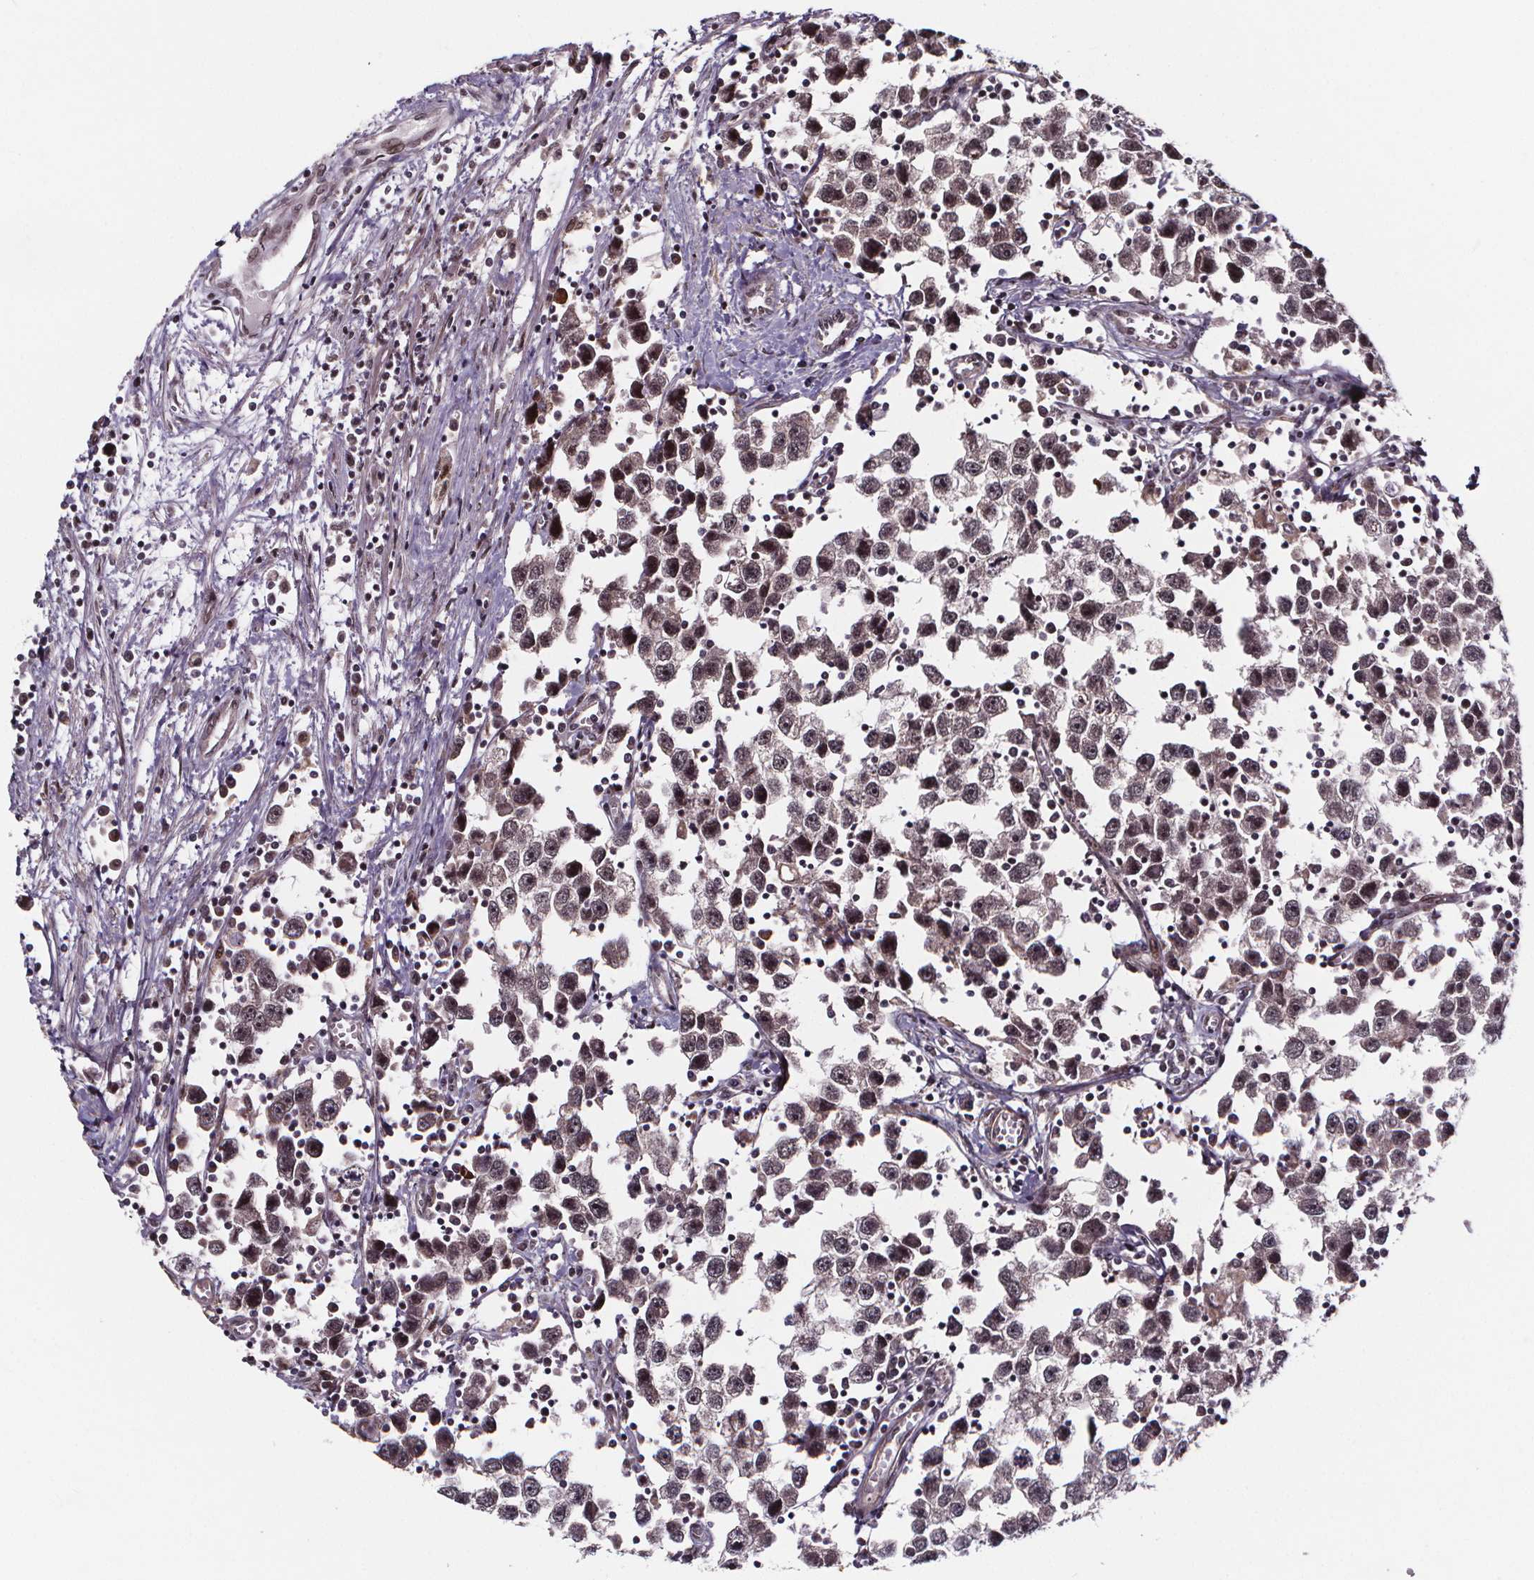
{"staining": {"intensity": "moderate", "quantity": "<25%", "location": "nuclear"}, "tissue": "testis cancer", "cell_type": "Tumor cells", "image_type": "cancer", "snomed": [{"axis": "morphology", "description": "Seminoma, NOS"}, {"axis": "topography", "description": "Testis"}], "caption": "Testis seminoma stained for a protein demonstrates moderate nuclear positivity in tumor cells.", "gene": "DDIT3", "patient": {"sex": "male", "age": 30}}